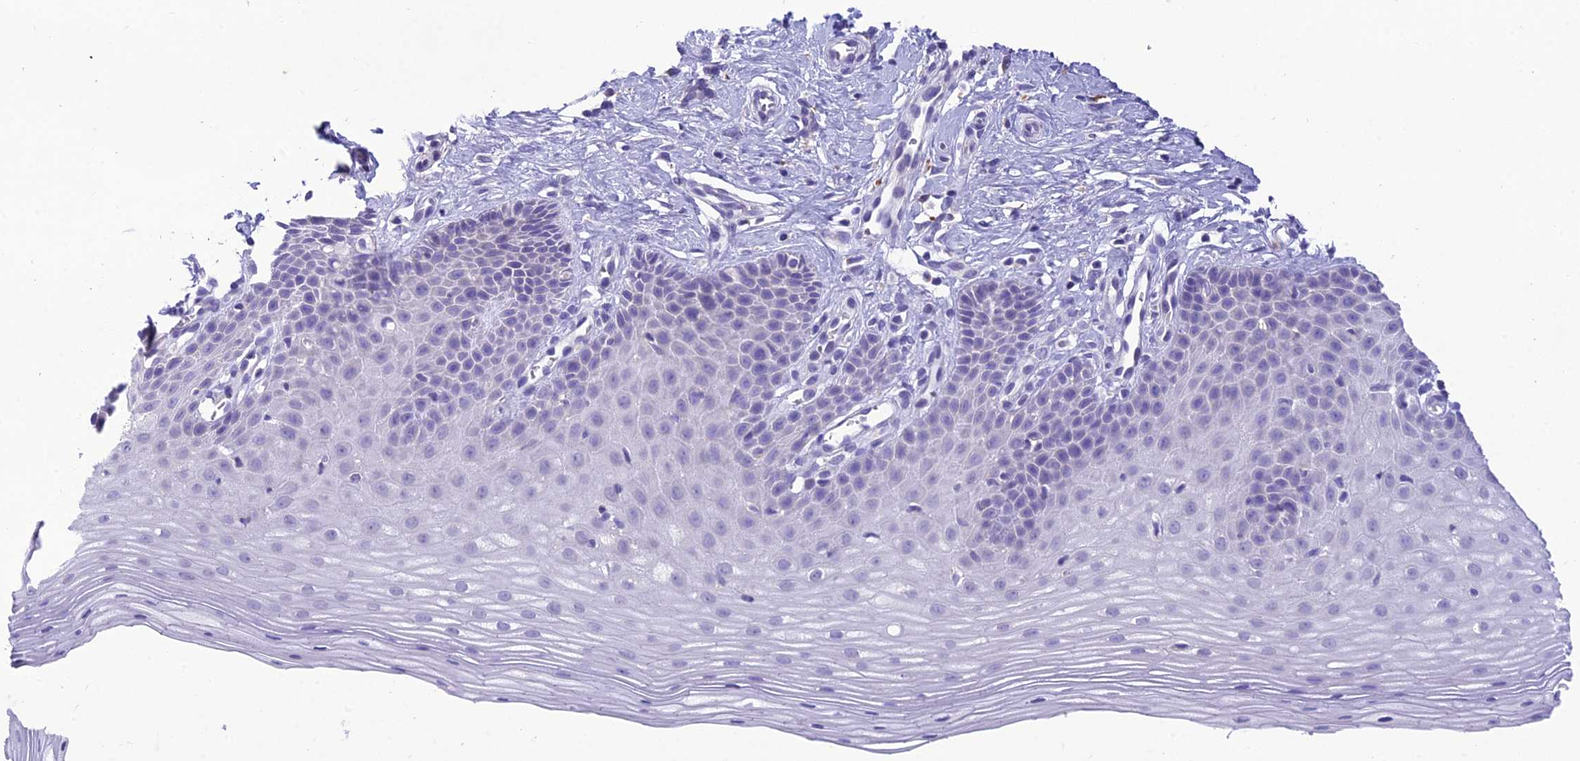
{"staining": {"intensity": "negative", "quantity": "none", "location": "none"}, "tissue": "cervix", "cell_type": "Glandular cells", "image_type": "normal", "snomed": [{"axis": "morphology", "description": "Normal tissue, NOS"}, {"axis": "topography", "description": "Cervix"}], "caption": "Immunohistochemical staining of benign human cervix shows no significant staining in glandular cells. (Brightfield microscopy of DAB IHC at high magnification).", "gene": "MIIP", "patient": {"sex": "female", "age": 36}}